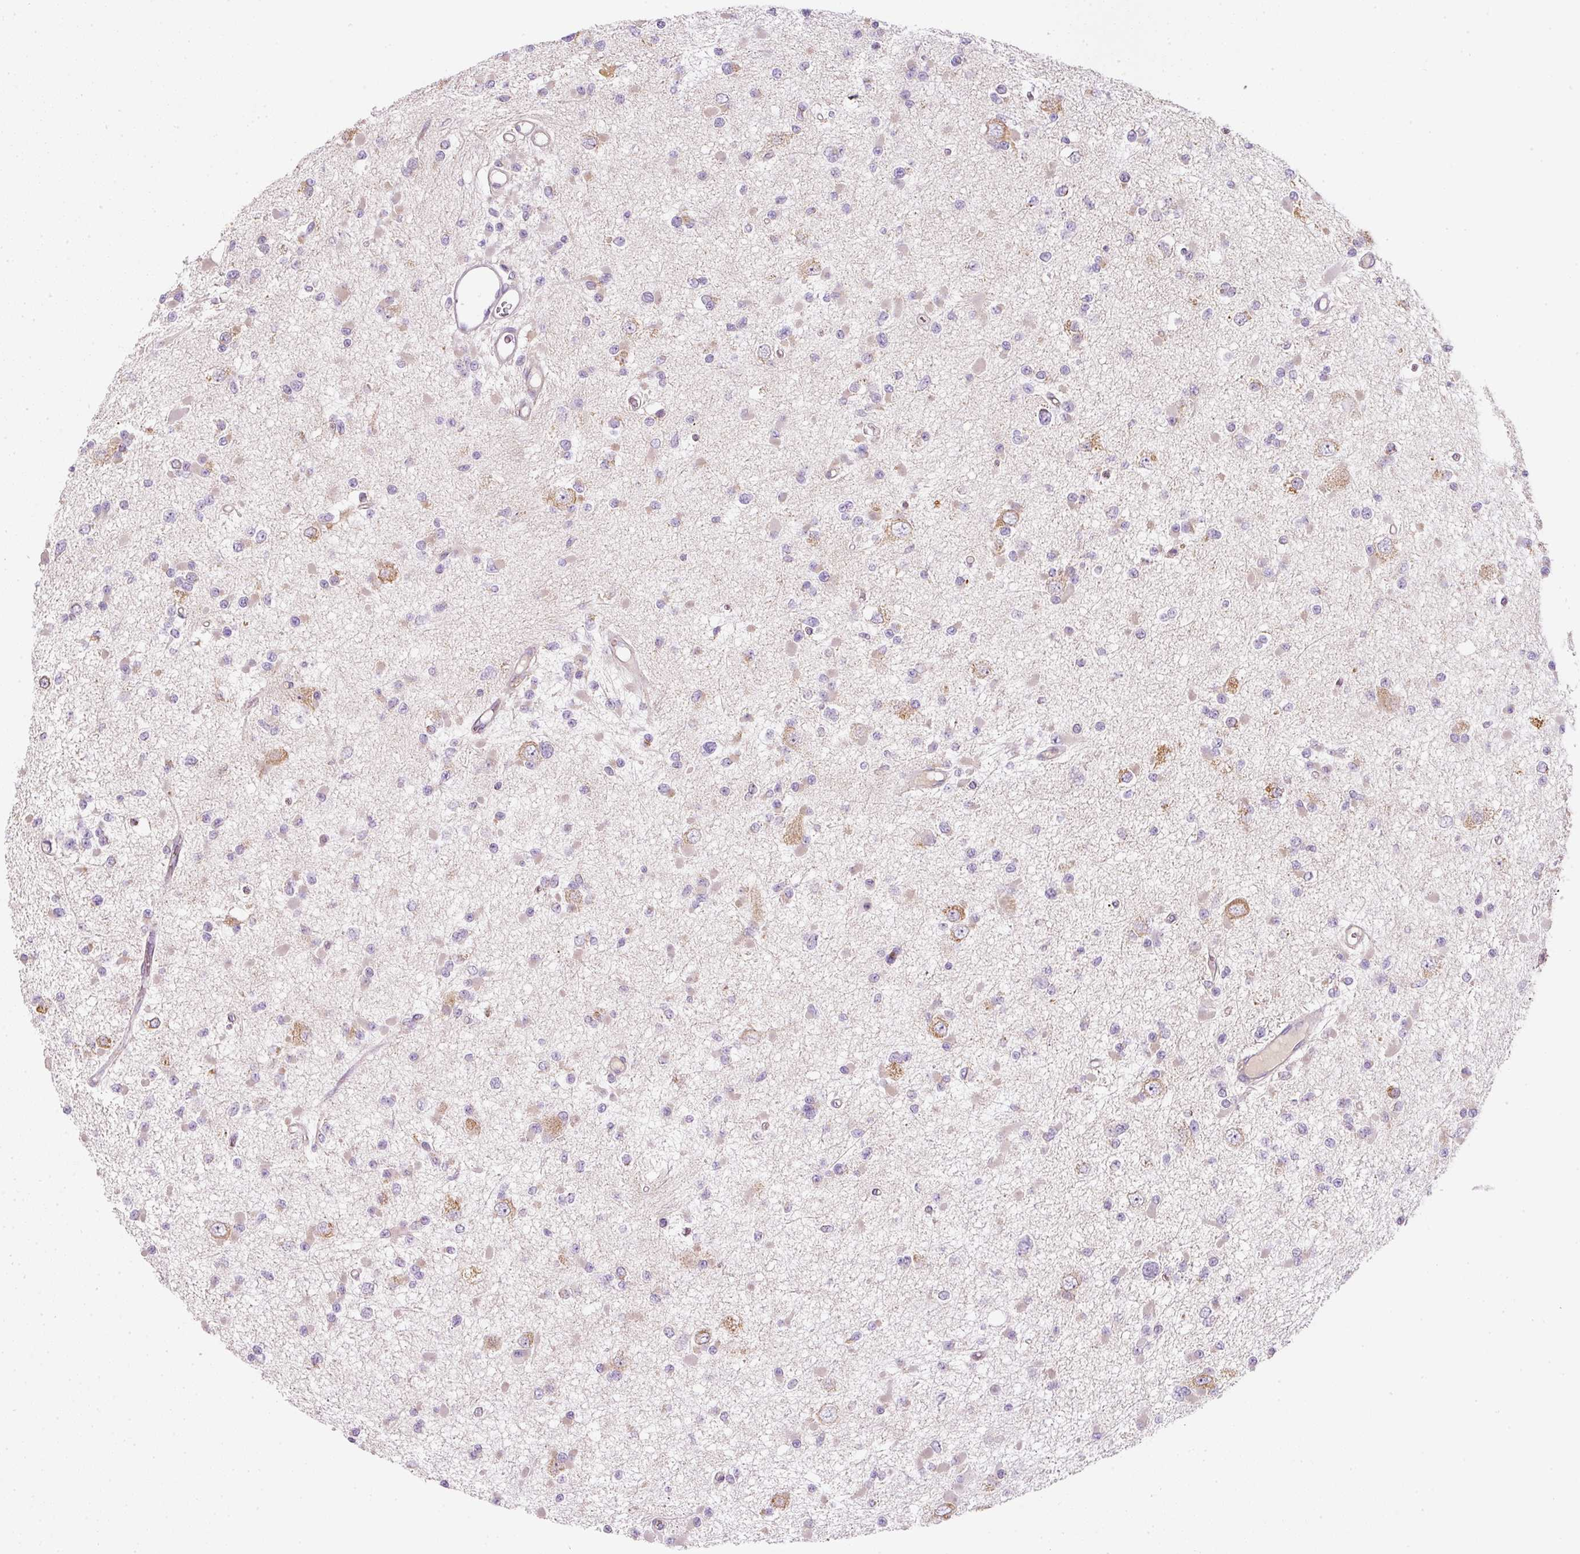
{"staining": {"intensity": "weak", "quantity": "<25%", "location": "cytoplasmic/membranous"}, "tissue": "glioma", "cell_type": "Tumor cells", "image_type": "cancer", "snomed": [{"axis": "morphology", "description": "Glioma, malignant, Low grade"}, {"axis": "topography", "description": "Brain"}], "caption": "Image shows no protein staining in tumor cells of low-grade glioma (malignant) tissue.", "gene": "MORN4", "patient": {"sex": "female", "age": 22}}